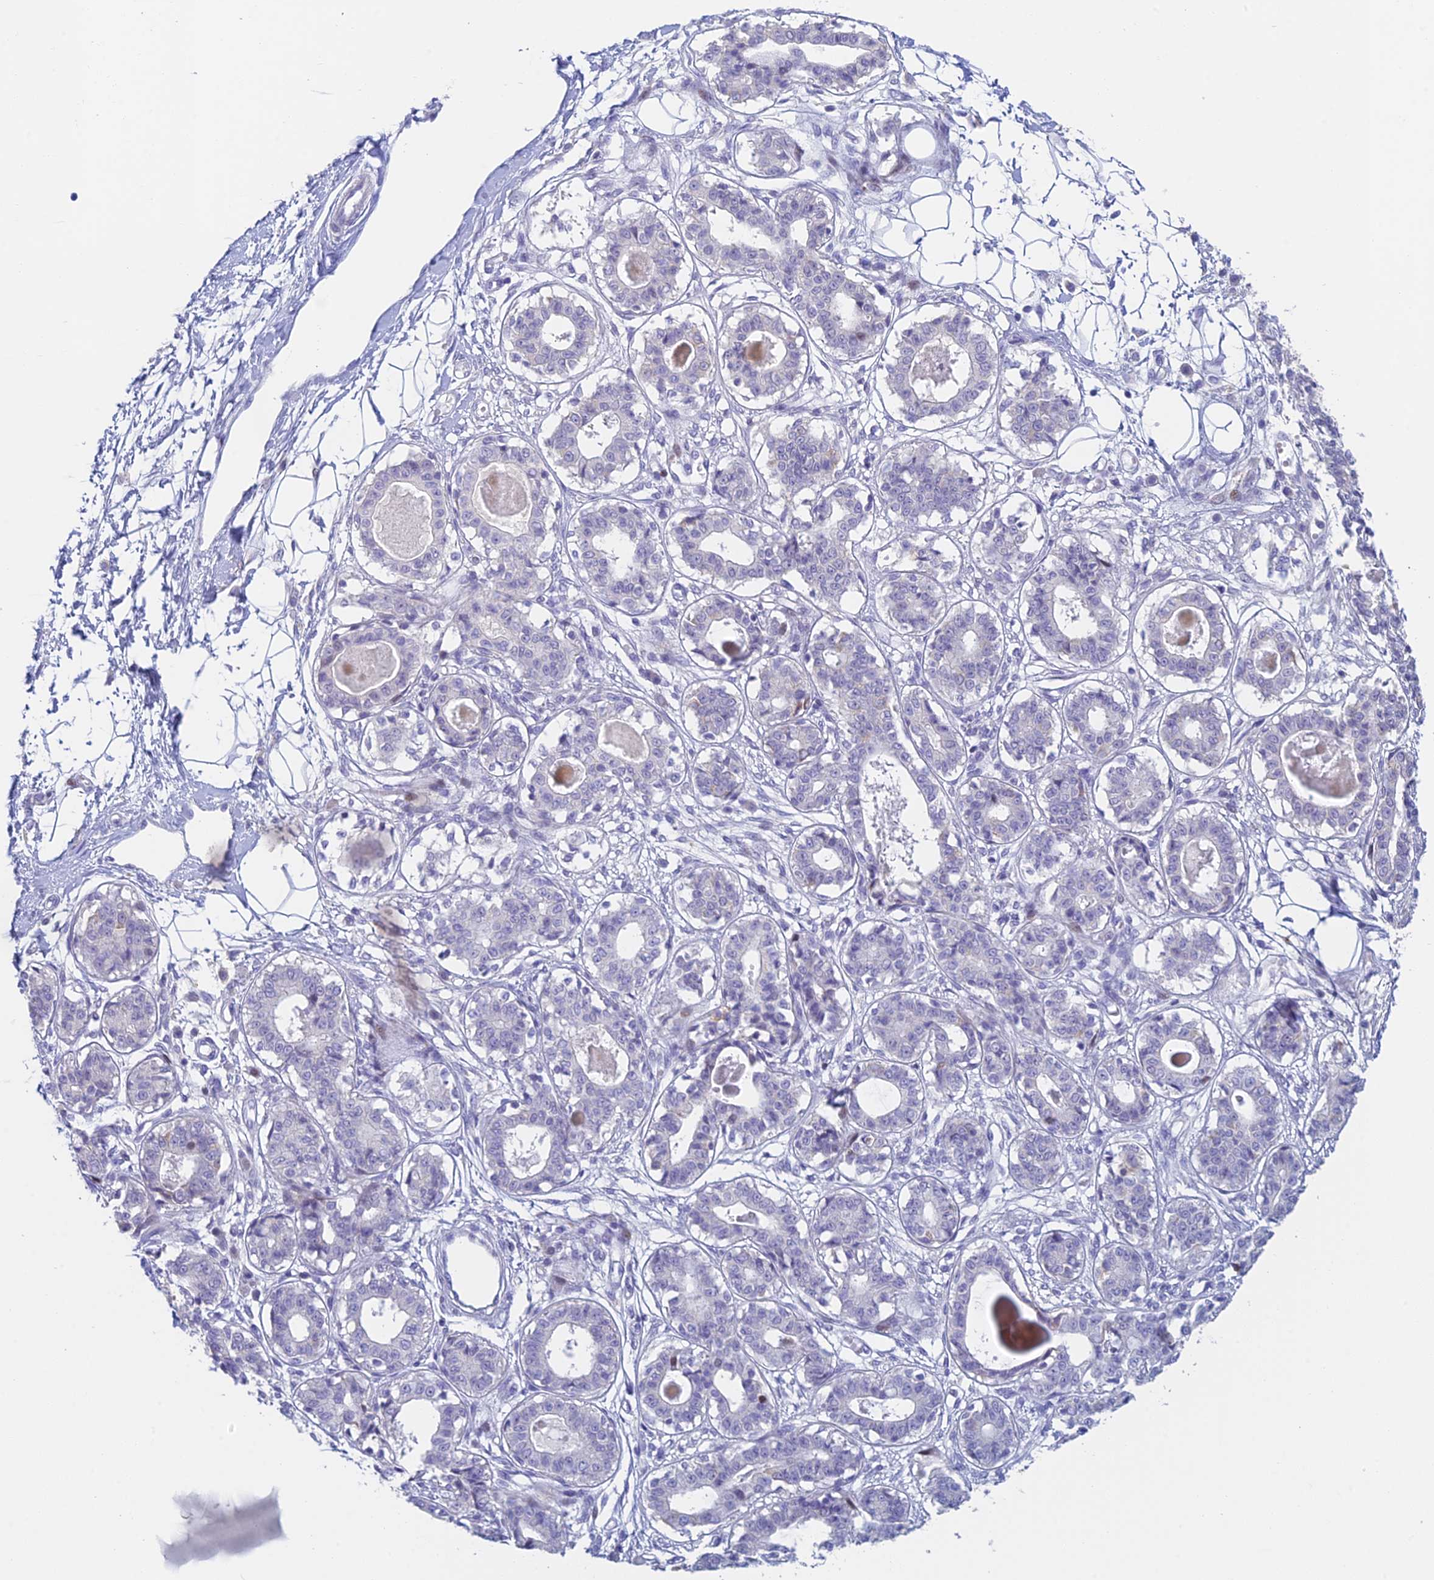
{"staining": {"intensity": "negative", "quantity": "none", "location": "none"}, "tissue": "breast", "cell_type": "Adipocytes", "image_type": "normal", "snomed": [{"axis": "morphology", "description": "Normal tissue, NOS"}, {"axis": "topography", "description": "Breast"}], "caption": "Breast stained for a protein using immunohistochemistry shows no positivity adipocytes.", "gene": "REXO5", "patient": {"sex": "female", "age": 45}}